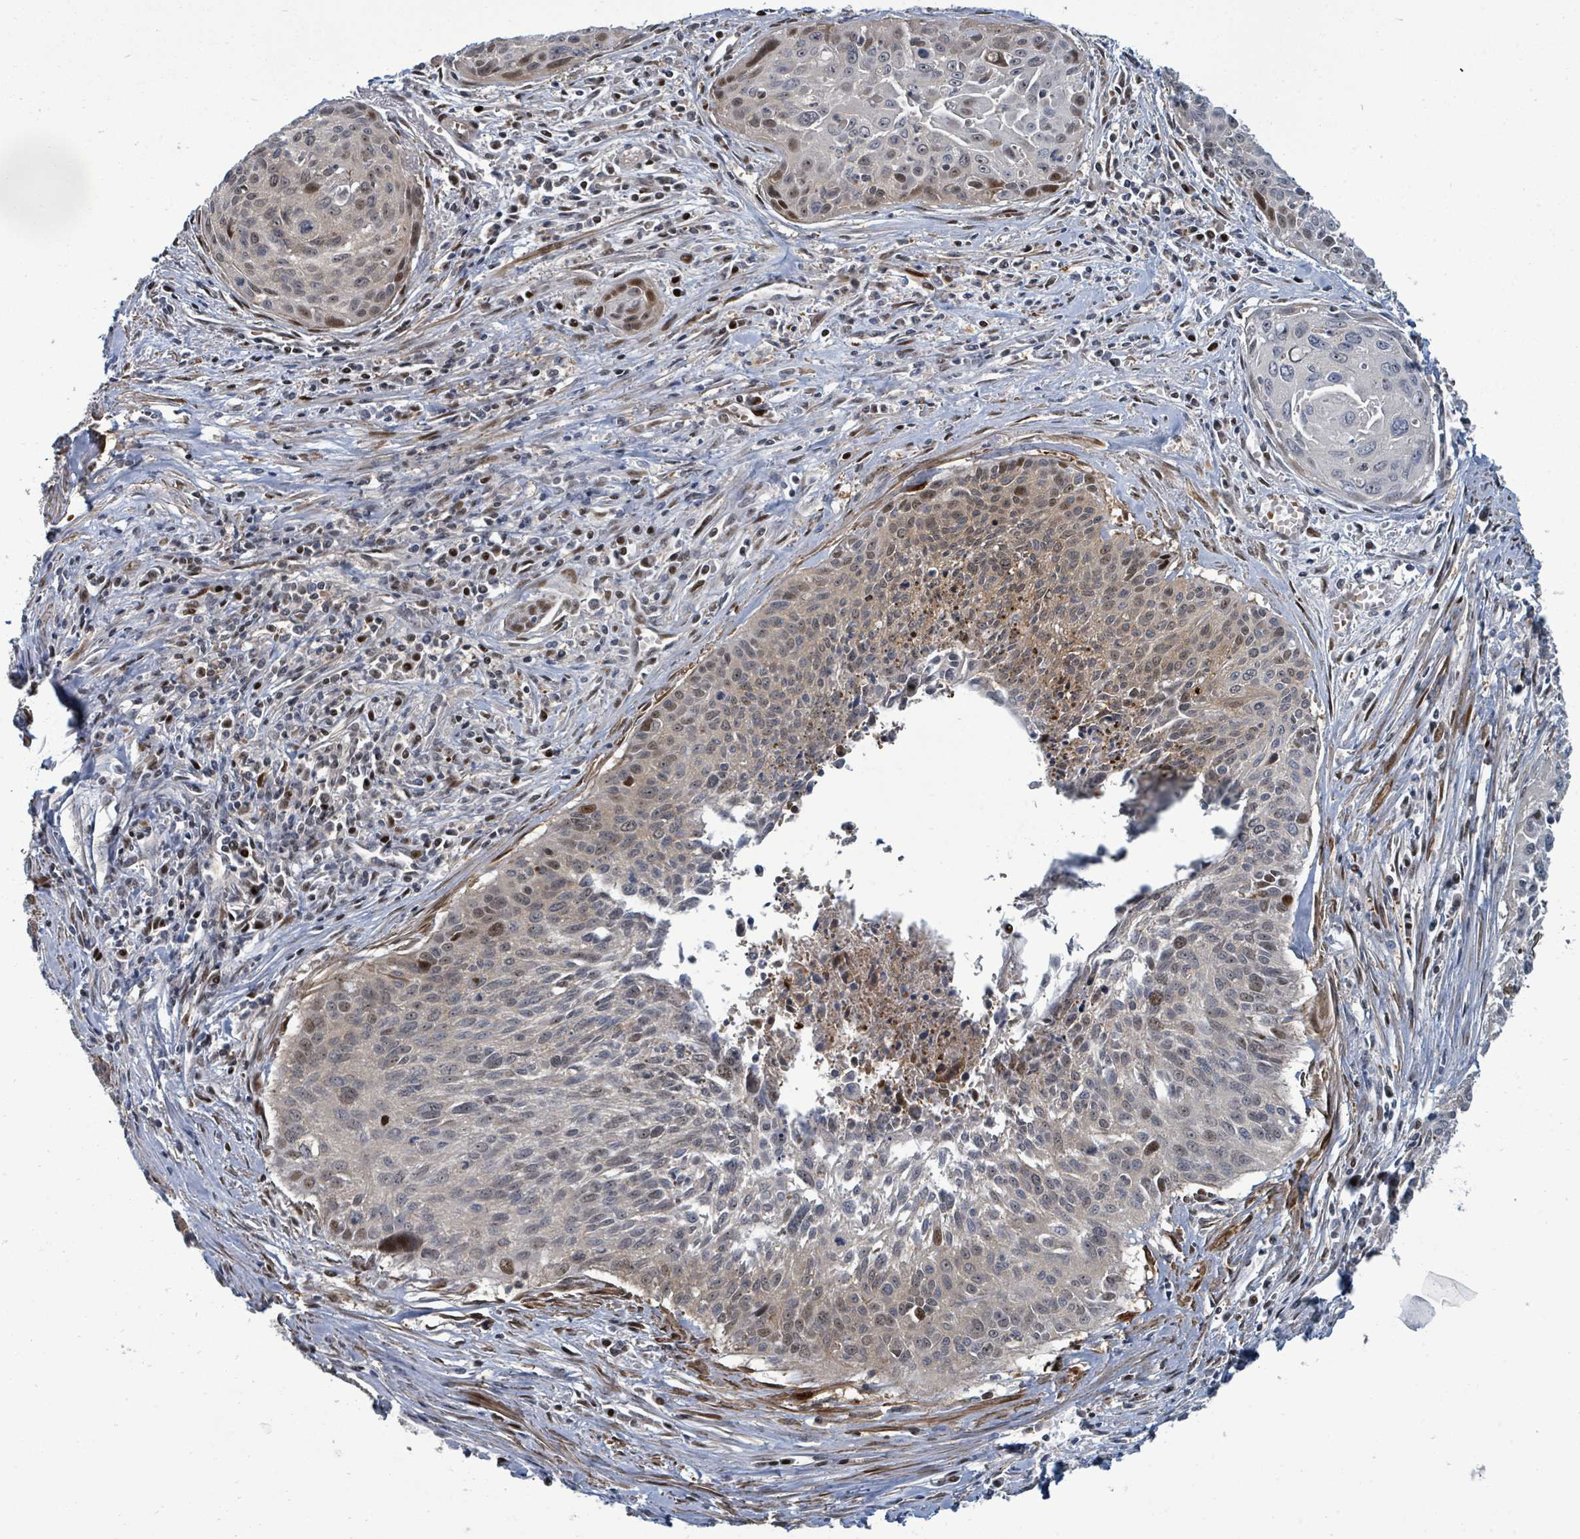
{"staining": {"intensity": "weak", "quantity": "25%-75%", "location": "cytoplasmic/membranous,nuclear"}, "tissue": "cervical cancer", "cell_type": "Tumor cells", "image_type": "cancer", "snomed": [{"axis": "morphology", "description": "Squamous cell carcinoma, NOS"}, {"axis": "topography", "description": "Cervix"}], "caption": "The photomicrograph exhibits staining of squamous cell carcinoma (cervical), revealing weak cytoplasmic/membranous and nuclear protein expression (brown color) within tumor cells. The staining is performed using DAB brown chromogen to label protein expression. The nuclei are counter-stained blue using hematoxylin.", "gene": "TRDMT1", "patient": {"sex": "female", "age": 55}}